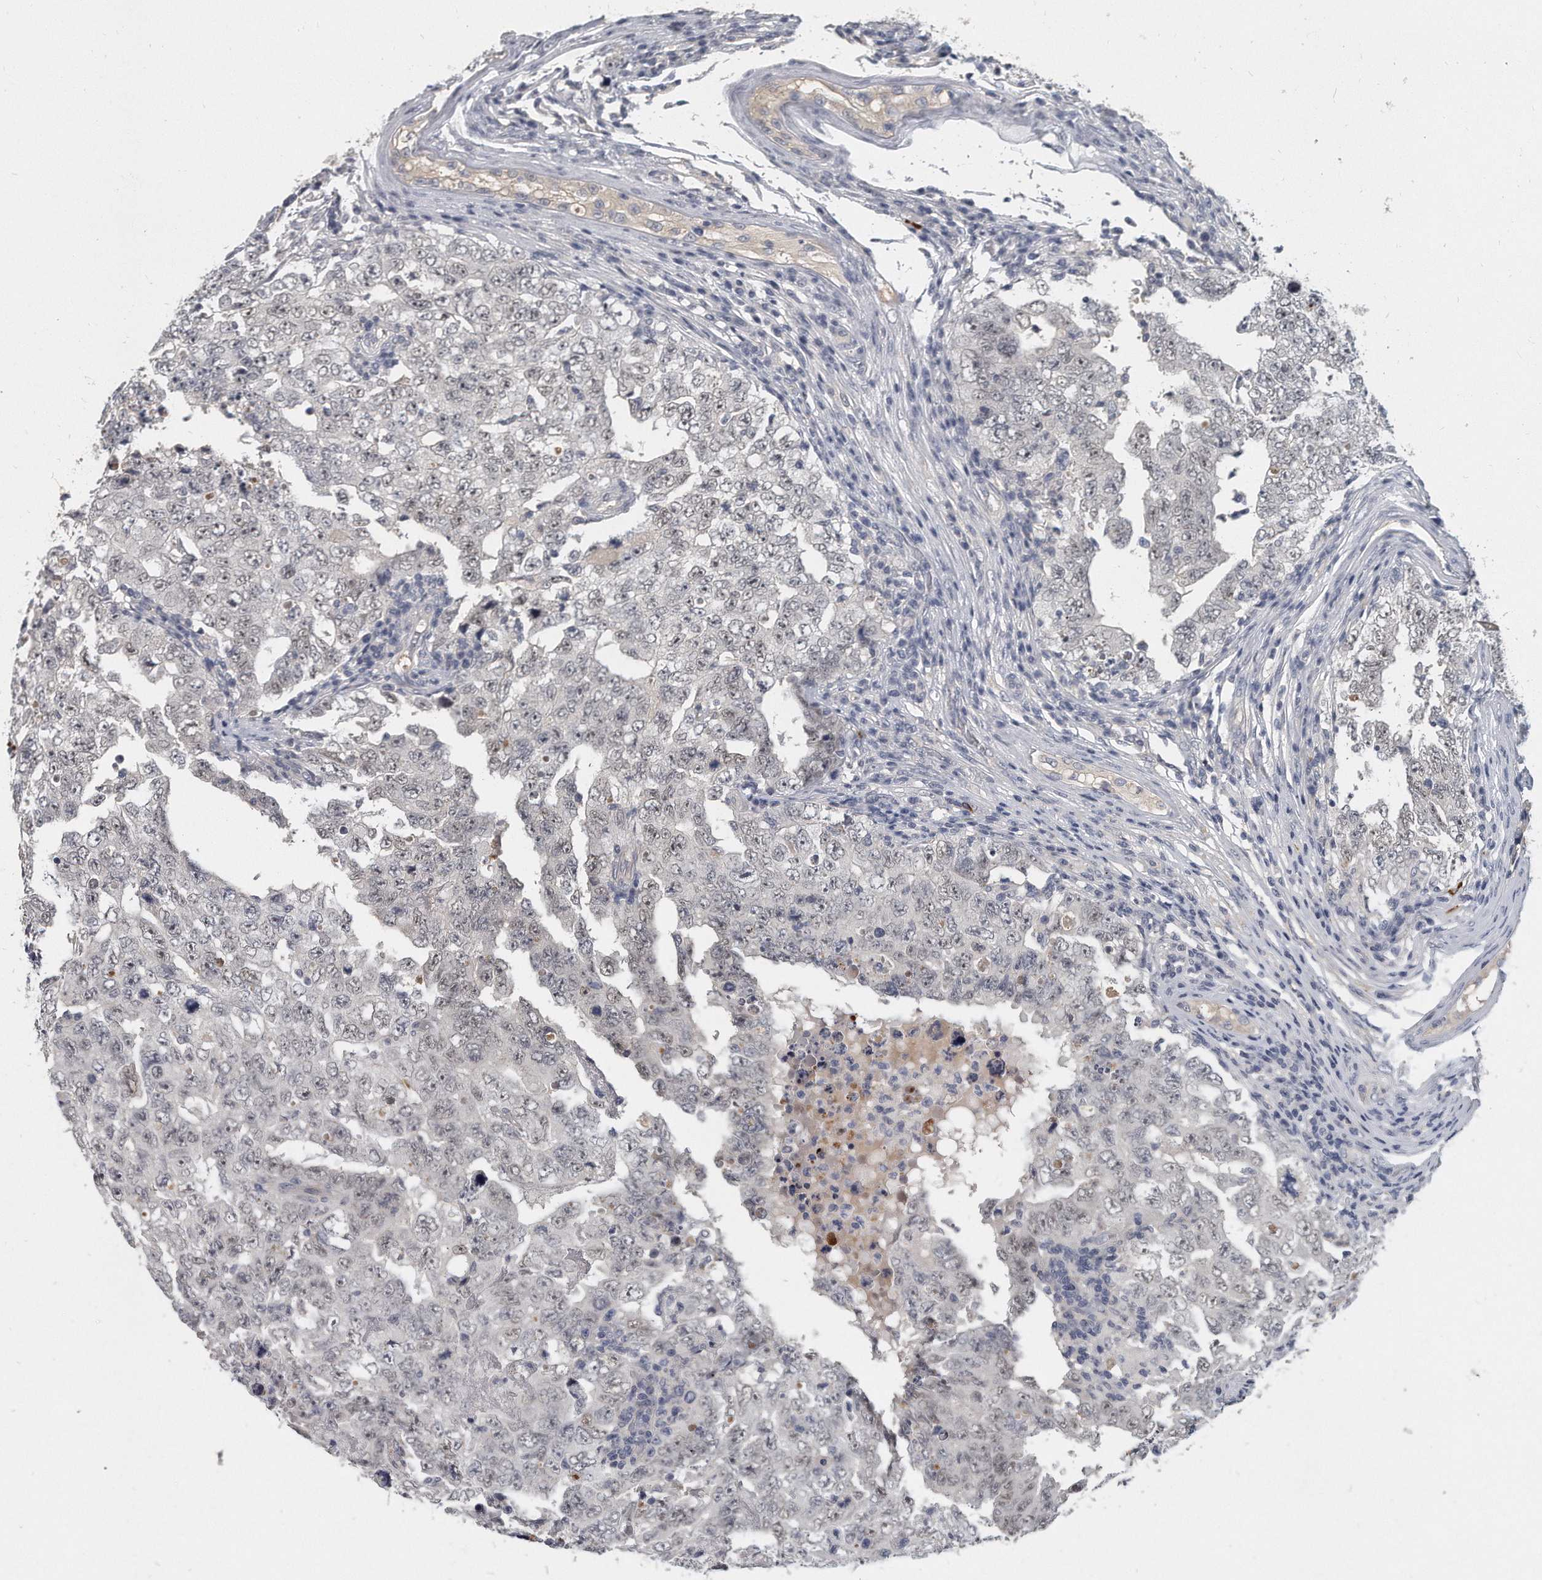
{"staining": {"intensity": "weak", "quantity": "25%-75%", "location": "nuclear"}, "tissue": "testis cancer", "cell_type": "Tumor cells", "image_type": "cancer", "snomed": [{"axis": "morphology", "description": "Carcinoma, Embryonal, NOS"}, {"axis": "topography", "description": "Testis"}], "caption": "A low amount of weak nuclear staining is identified in about 25%-75% of tumor cells in testis cancer (embryonal carcinoma) tissue. The staining was performed using DAB to visualize the protein expression in brown, while the nuclei were stained in blue with hematoxylin (Magnification: 20x).", "gene": "KLHL7", "patient": {"sex": "male", "age": 26}}